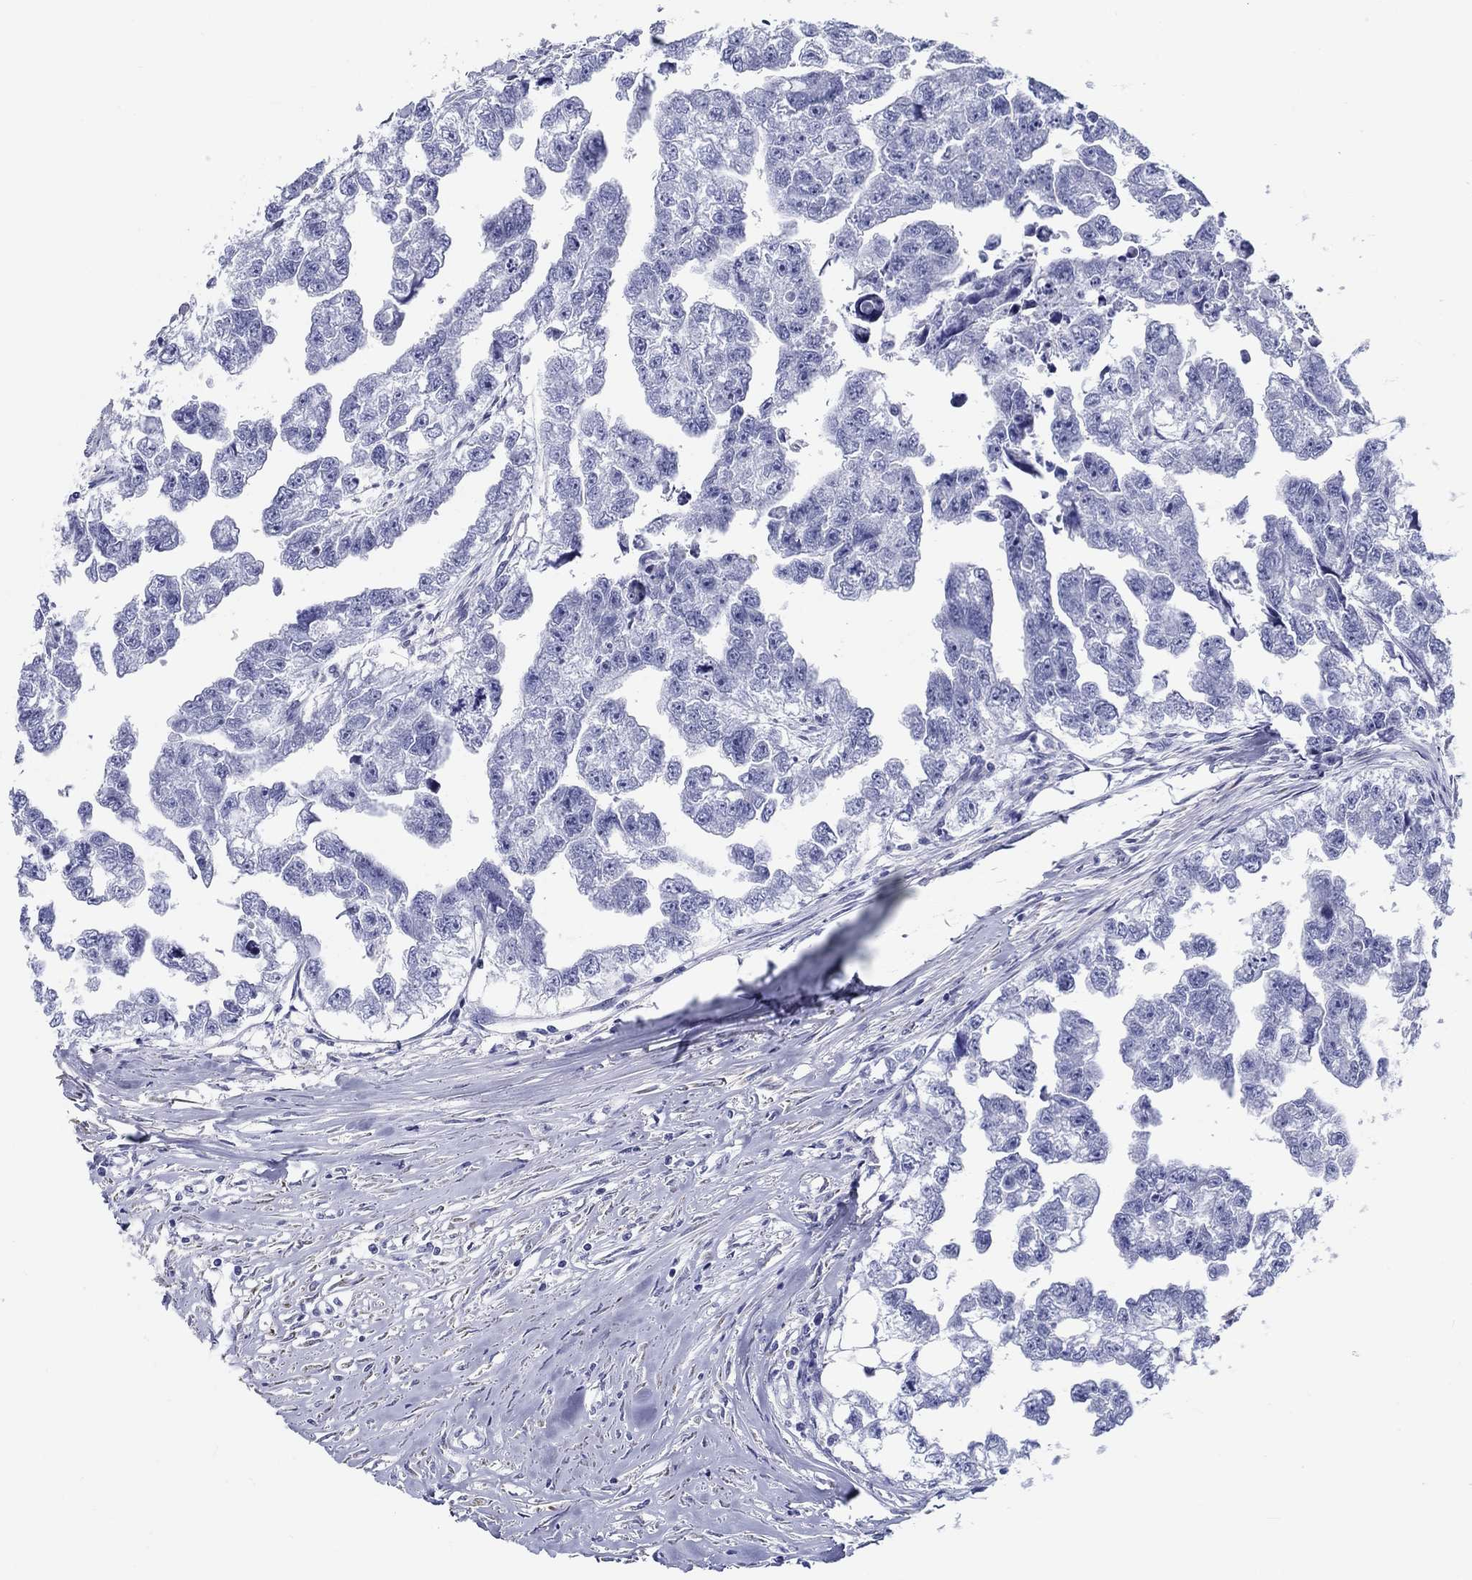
{"staining": {"intensity": "negative", "quantity": "none", "location": "none"}, "tissue": "testis cancer", "cell_type": "Tumor cells", "image_type": "cancer", "snomed": [{"axis": "morphology", "description": "Carcinoma, Embryonal, NOS"}, {"axis": "morphology", "description": "Teratoma, malignant, NOS"}, {"axis": "topography", "description": "Testis"}], "caption": "Testis cancer was stained to show a protein in brown. There is no significant staining in tumor cells.", "gene": "H1-1", "patient": {"sex": "male", "age": 44}}